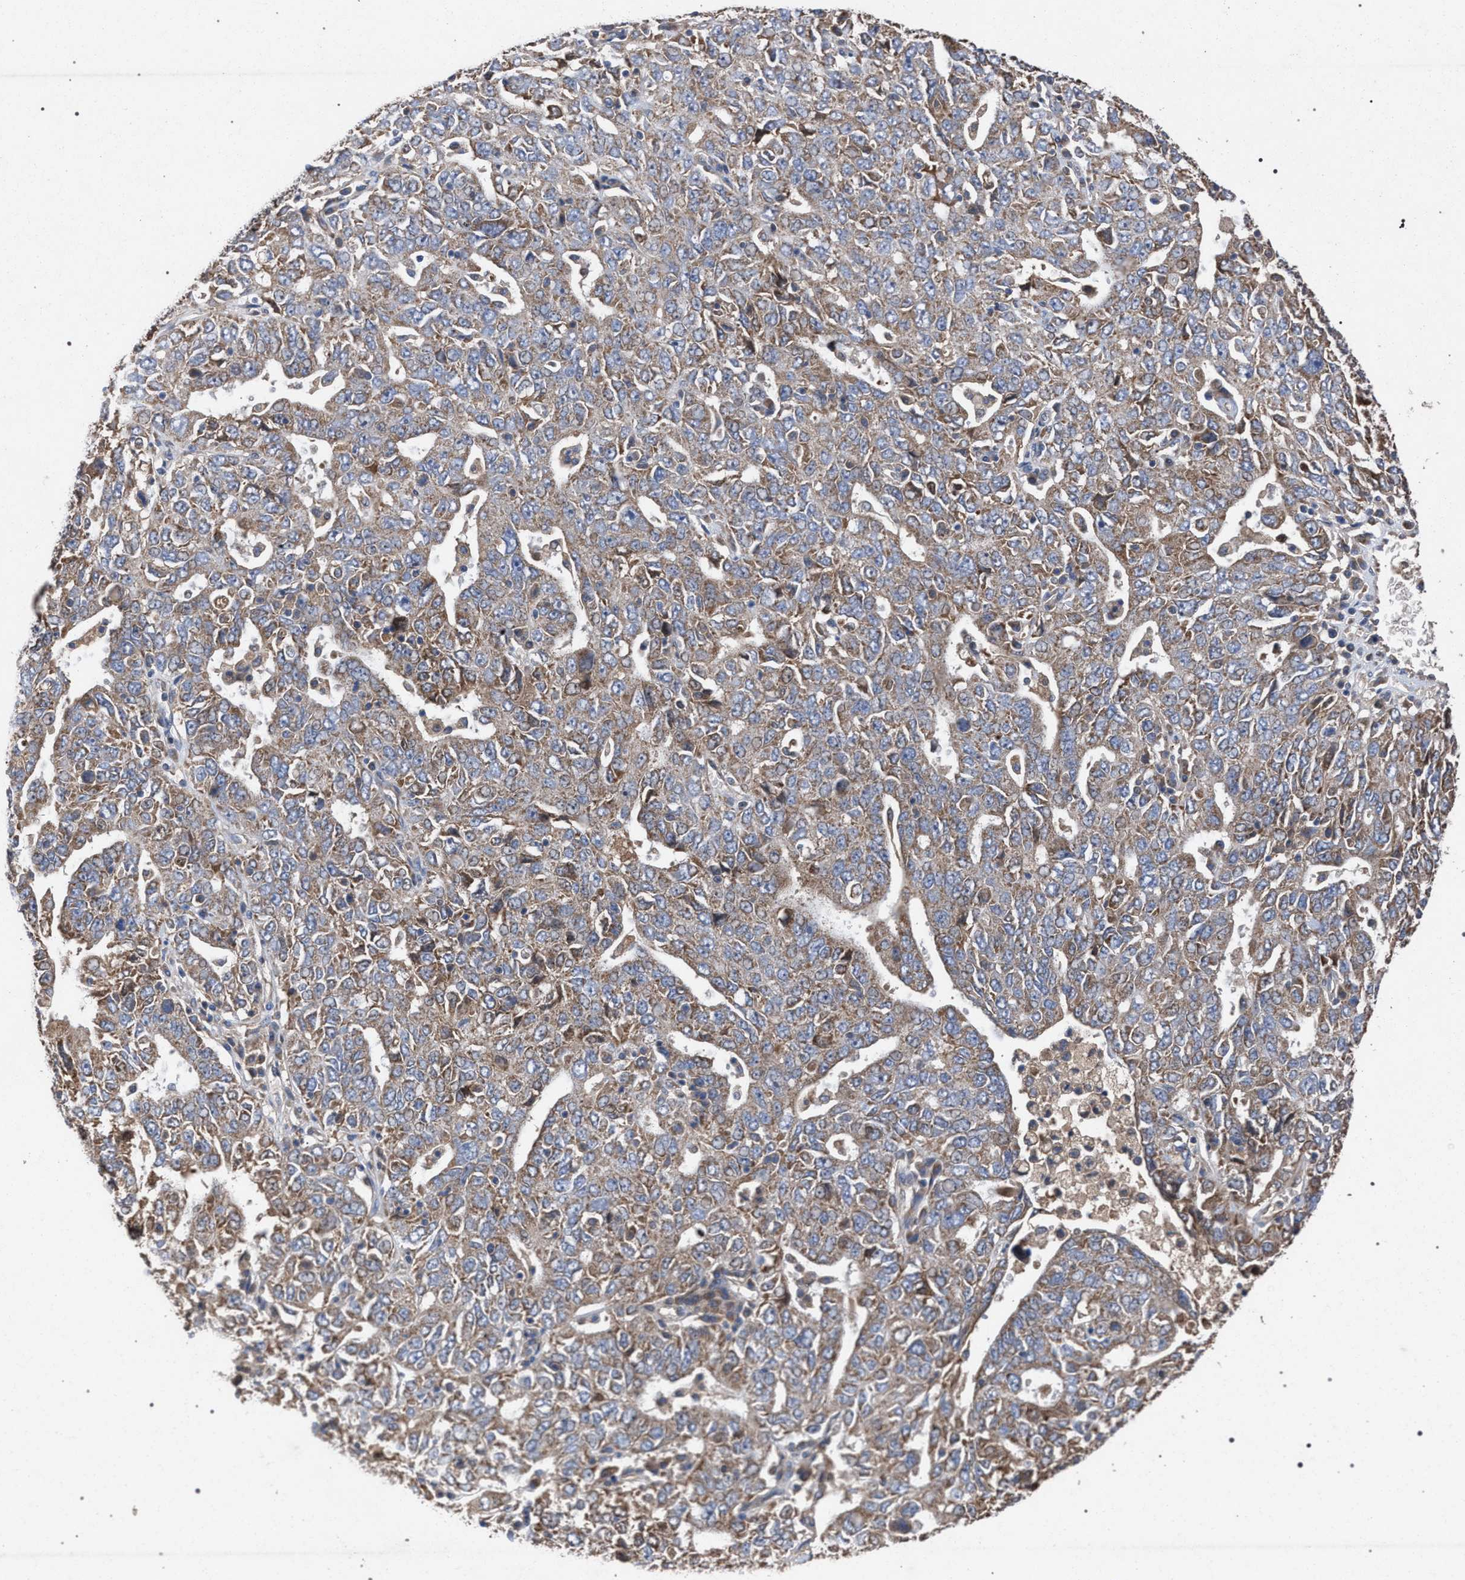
{"staining": {"intensity": "weak", "quantity": ">75%", "location": "cytoplasmic/membranous"}, "tissue": "ovarian cancer", "cell_type": "Tumor cells", "image_type": "cancer", "snomed": [{"axis": "morphology", "description": "Carcinoma, endometroid"}, {"axis": "topography", "description": "Ovary"}], "caption": "The photomicrograph displays staining of ovarian endometroid carcinoma, revealing weak cytoplasmic/membranous protein staining (brown color) within tumor cells.", "gene": "BCL2L12", "patient": {"sex": "female", "age": 62}}